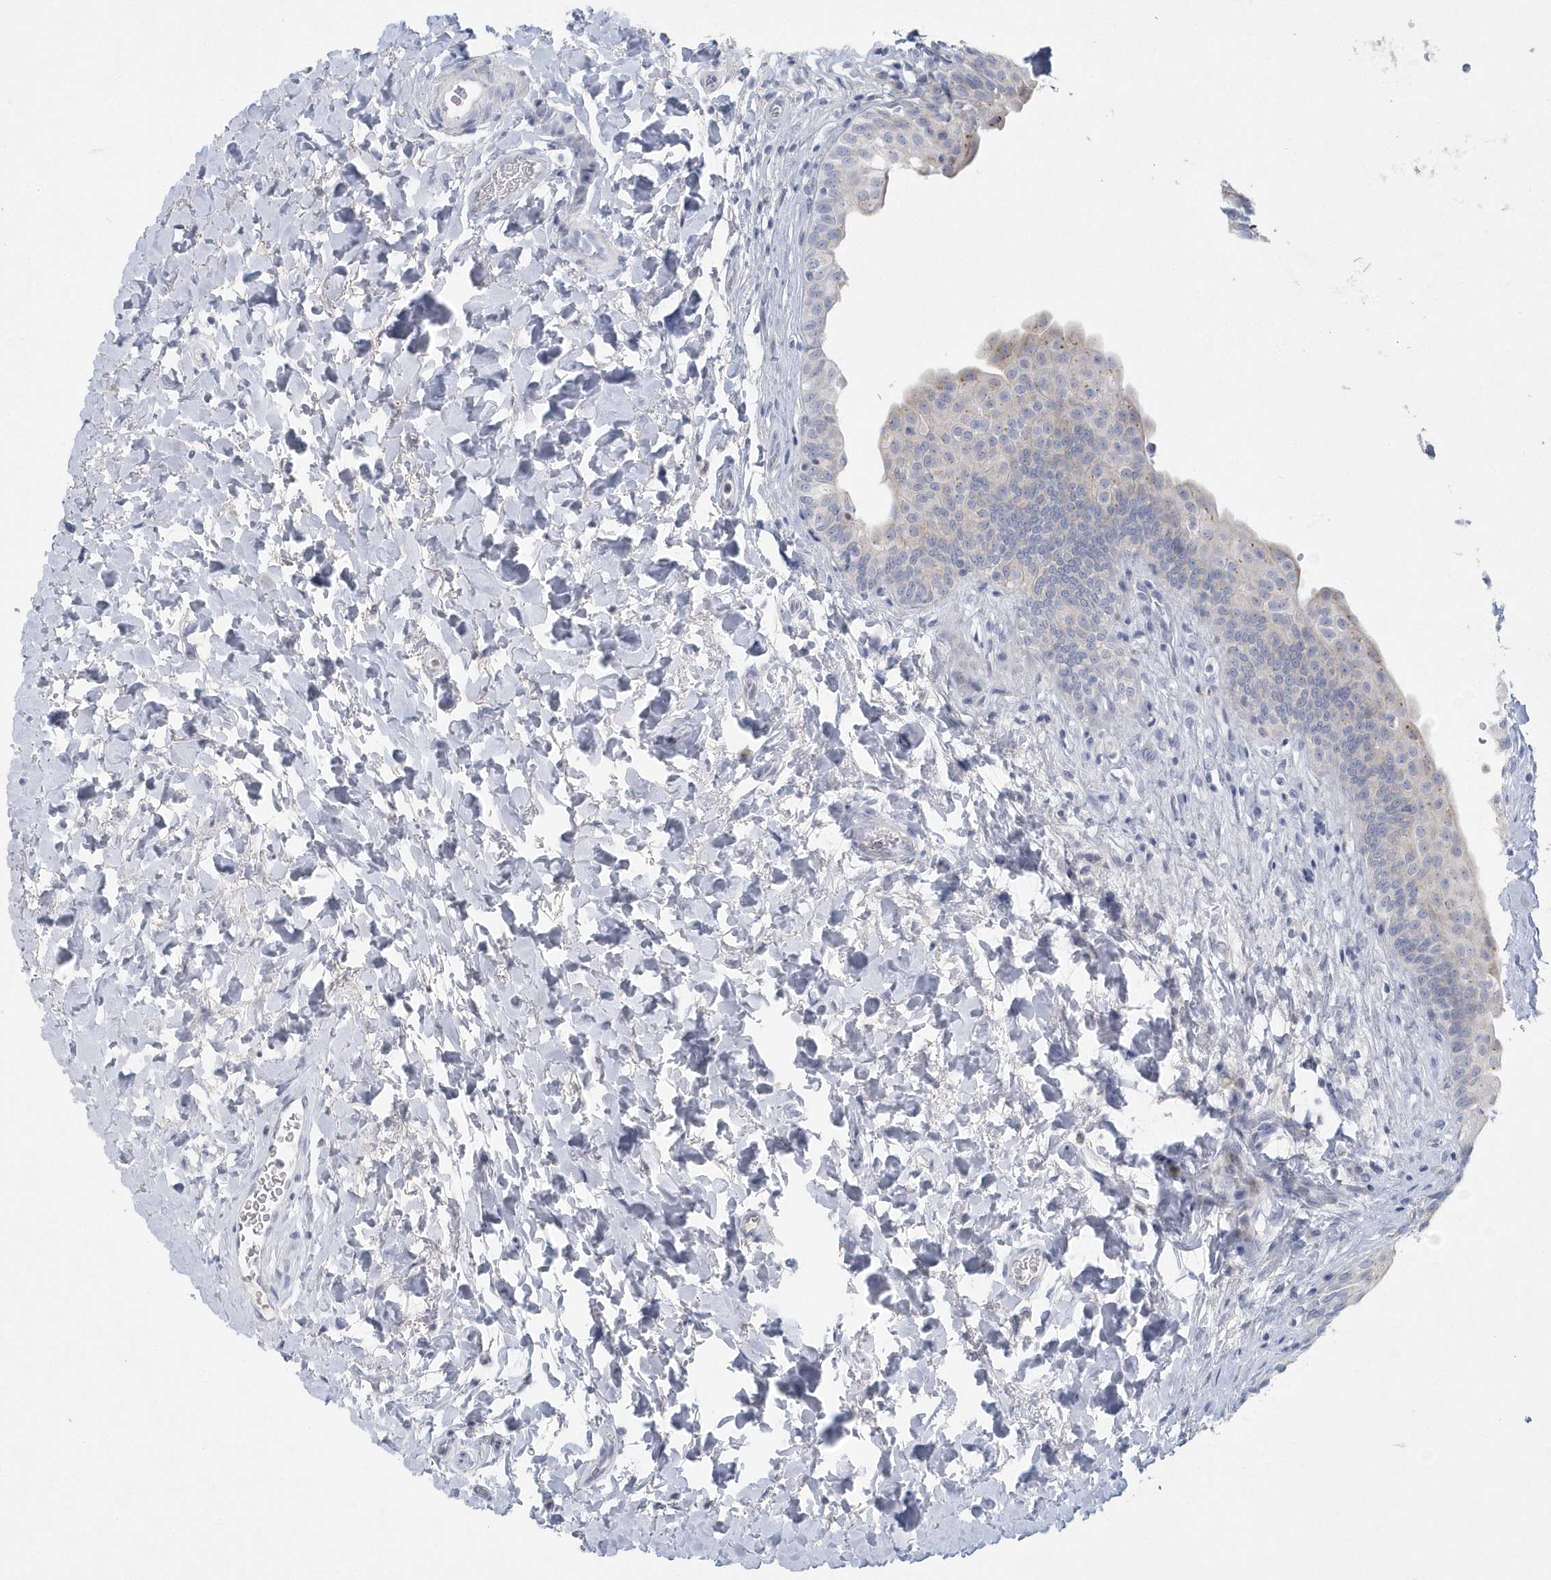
{"staining": {"intensity": "negative", "quantity": "none", "location": "none"}, "tissue": "urinary bladder", "cell_type": "Urothelial cells", "image_type": "normal", "snomed": [{"axis": "morphology", "description": "Normal tissue, NOS"}, {"axis": "topography", "description": "Urinary bladder"}], "caption": "Immunohistochemistry of benign human urinary bladder demonstrates no staining in urothelial cells. Brightfield microscopy of IHC stained with DAB (brown) and hematoxylin (blue), captured at high magnification.", "gene": "NIPAL1", "patient": {"sex": "male", "age": 83}}